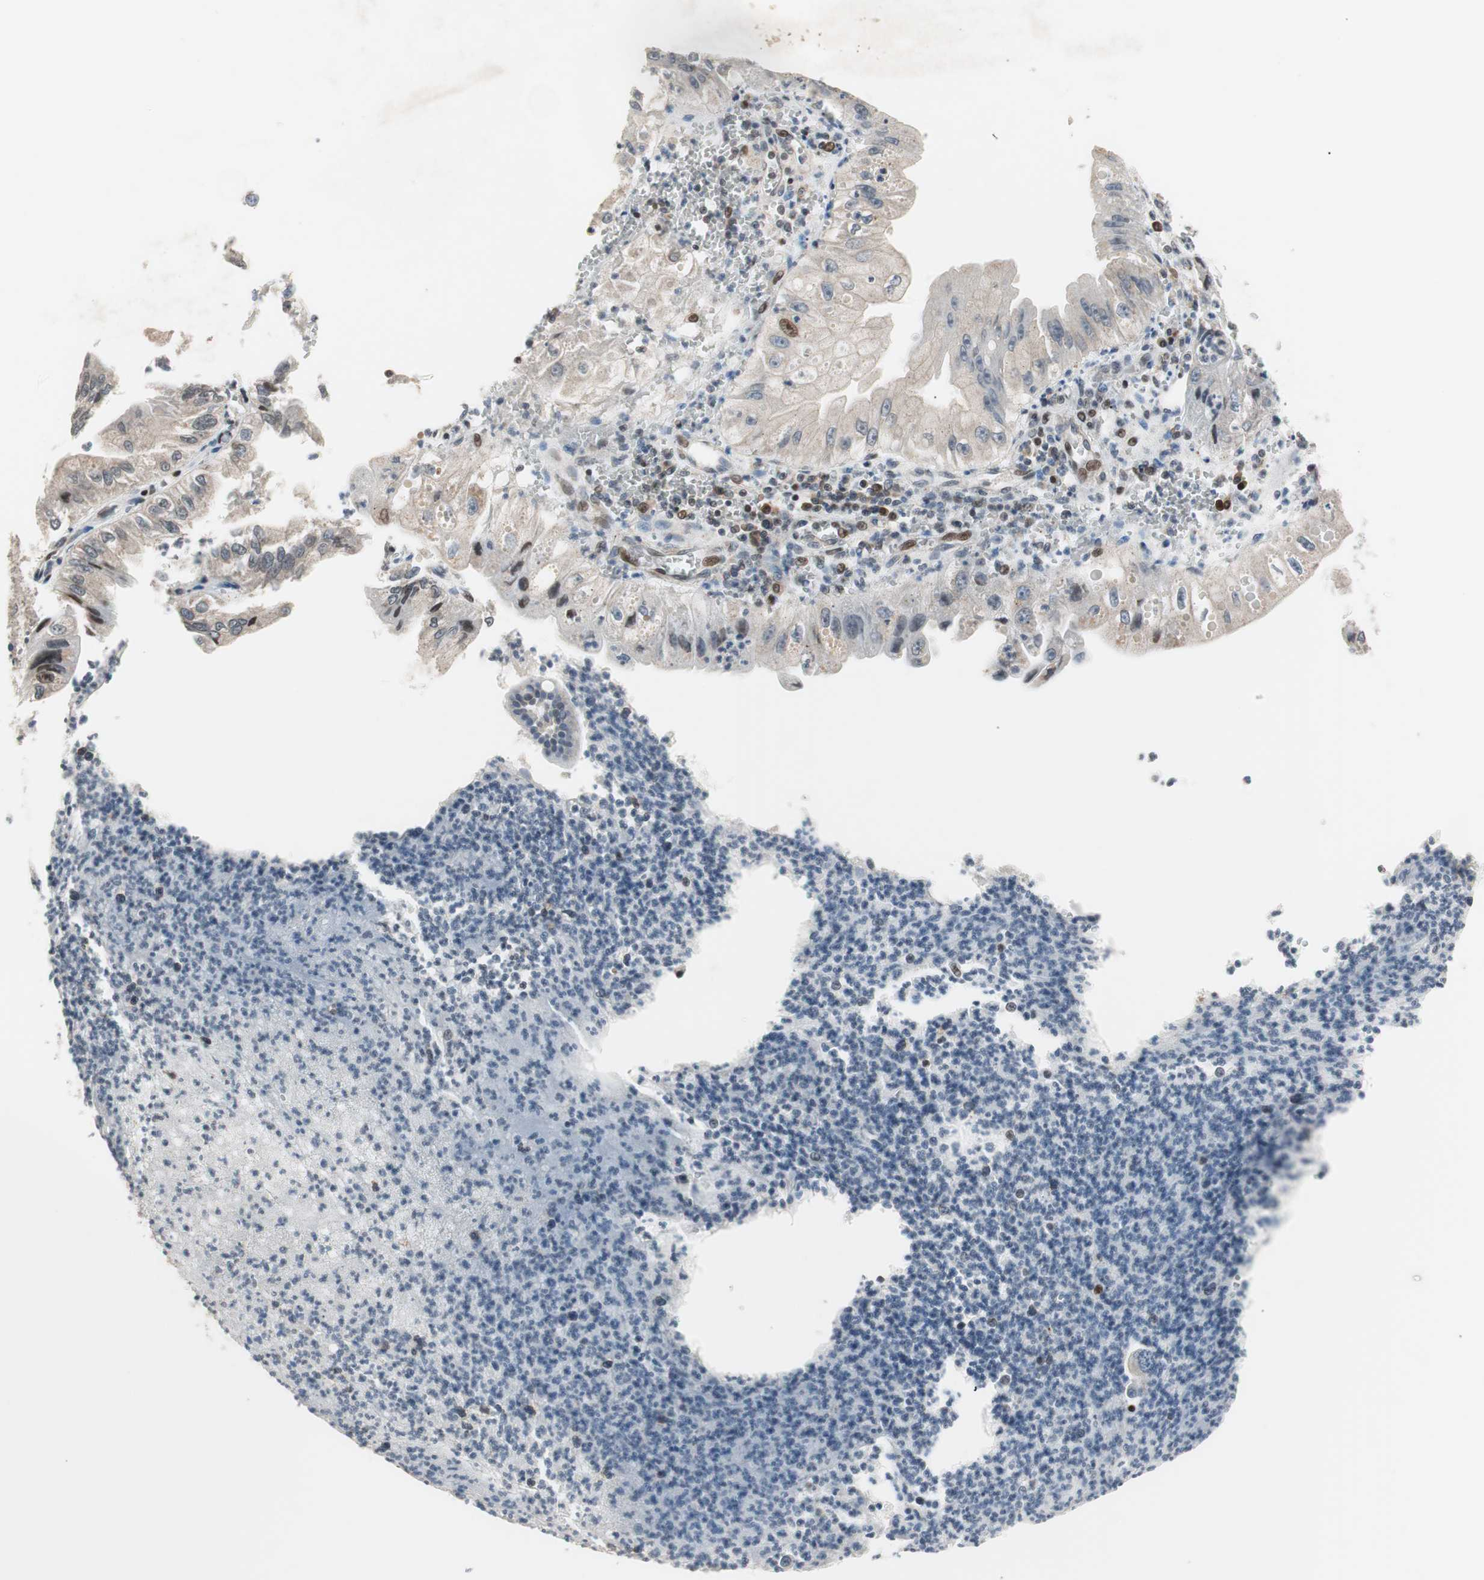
{"staining": {"intensity": "moderate", "quantity": "<25%", "location": "nuclear"}, "tissue": "pancreatic cancer", "cell_type": "Tumor cells", "image_type": "cancer", "snomed": [{"axis": "morphology", "description": "Normal tissue, NOS"}, {"axis": "topography", "description": "Lymph node"}], "caption": "This is an image of immunohistochemistry (IHC) staining of pancreatic cancer, which shows moderate positivity in the nuclear of tumor cells.", "gene": "POLH", "patient": {"sex": "male", "age": 50}}